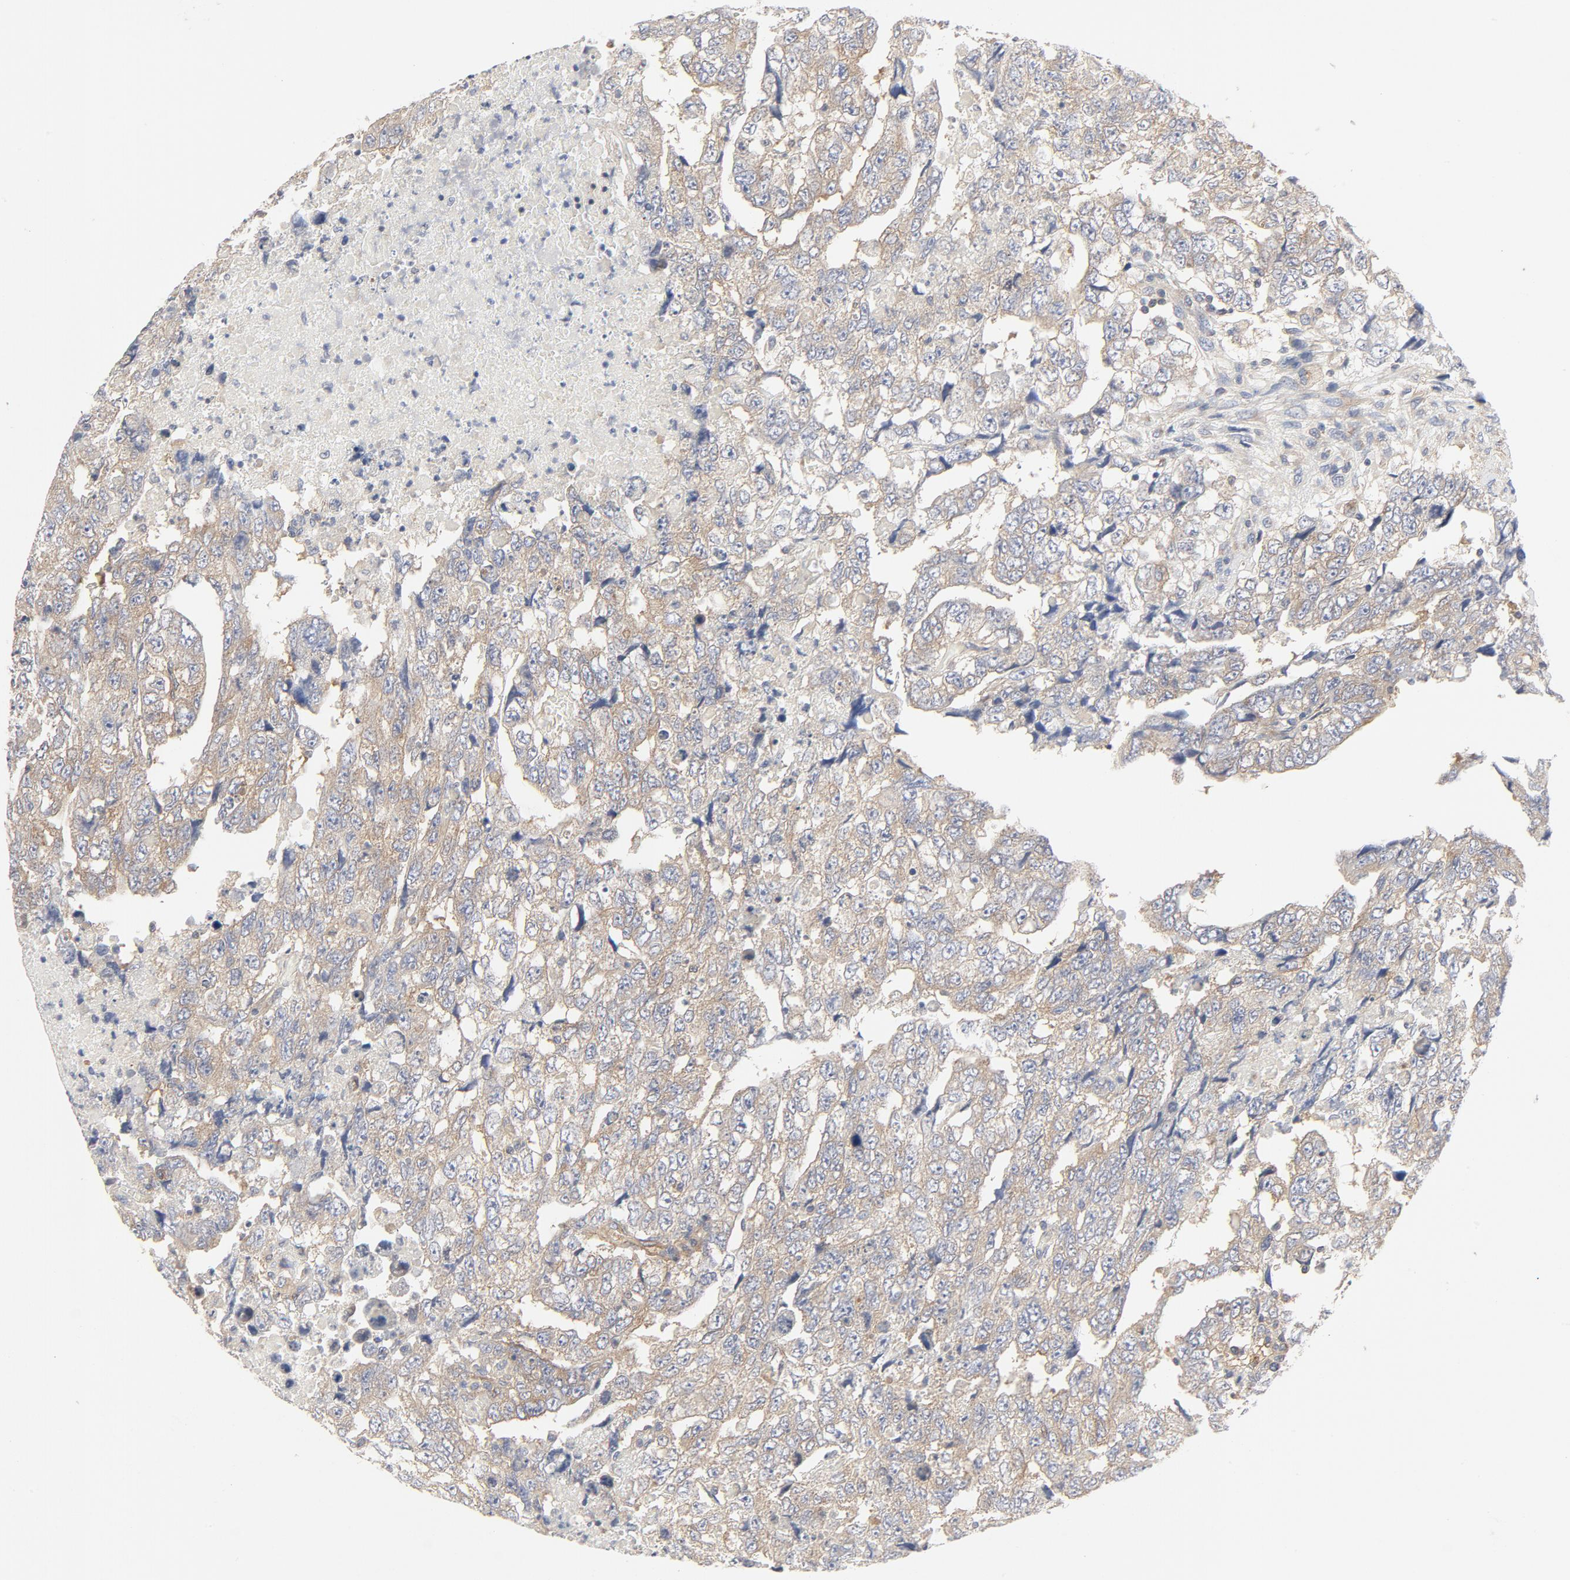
{"staining": {"intensity": "moderate", "quantity": ">75%", "location": "cytoplasmic/membranous"}, "tissue": "testis cancer", "cell_type": "Tumor cells", "image_type": "cancer", "snomed": [{"axis": "morphology", "description": "Carcinoma, Embryonal, NOS"}, {"axis": "topography", "description": "Testis"}], "caption": "Immunohistochemistry (DAB) staining of testis cancer exhibits moderate cytoplasmic/membranous protein positivity in about >75% of tumor cells.", "gene": "RABEP1", "patient": {"sex": "male", "age": 36}}